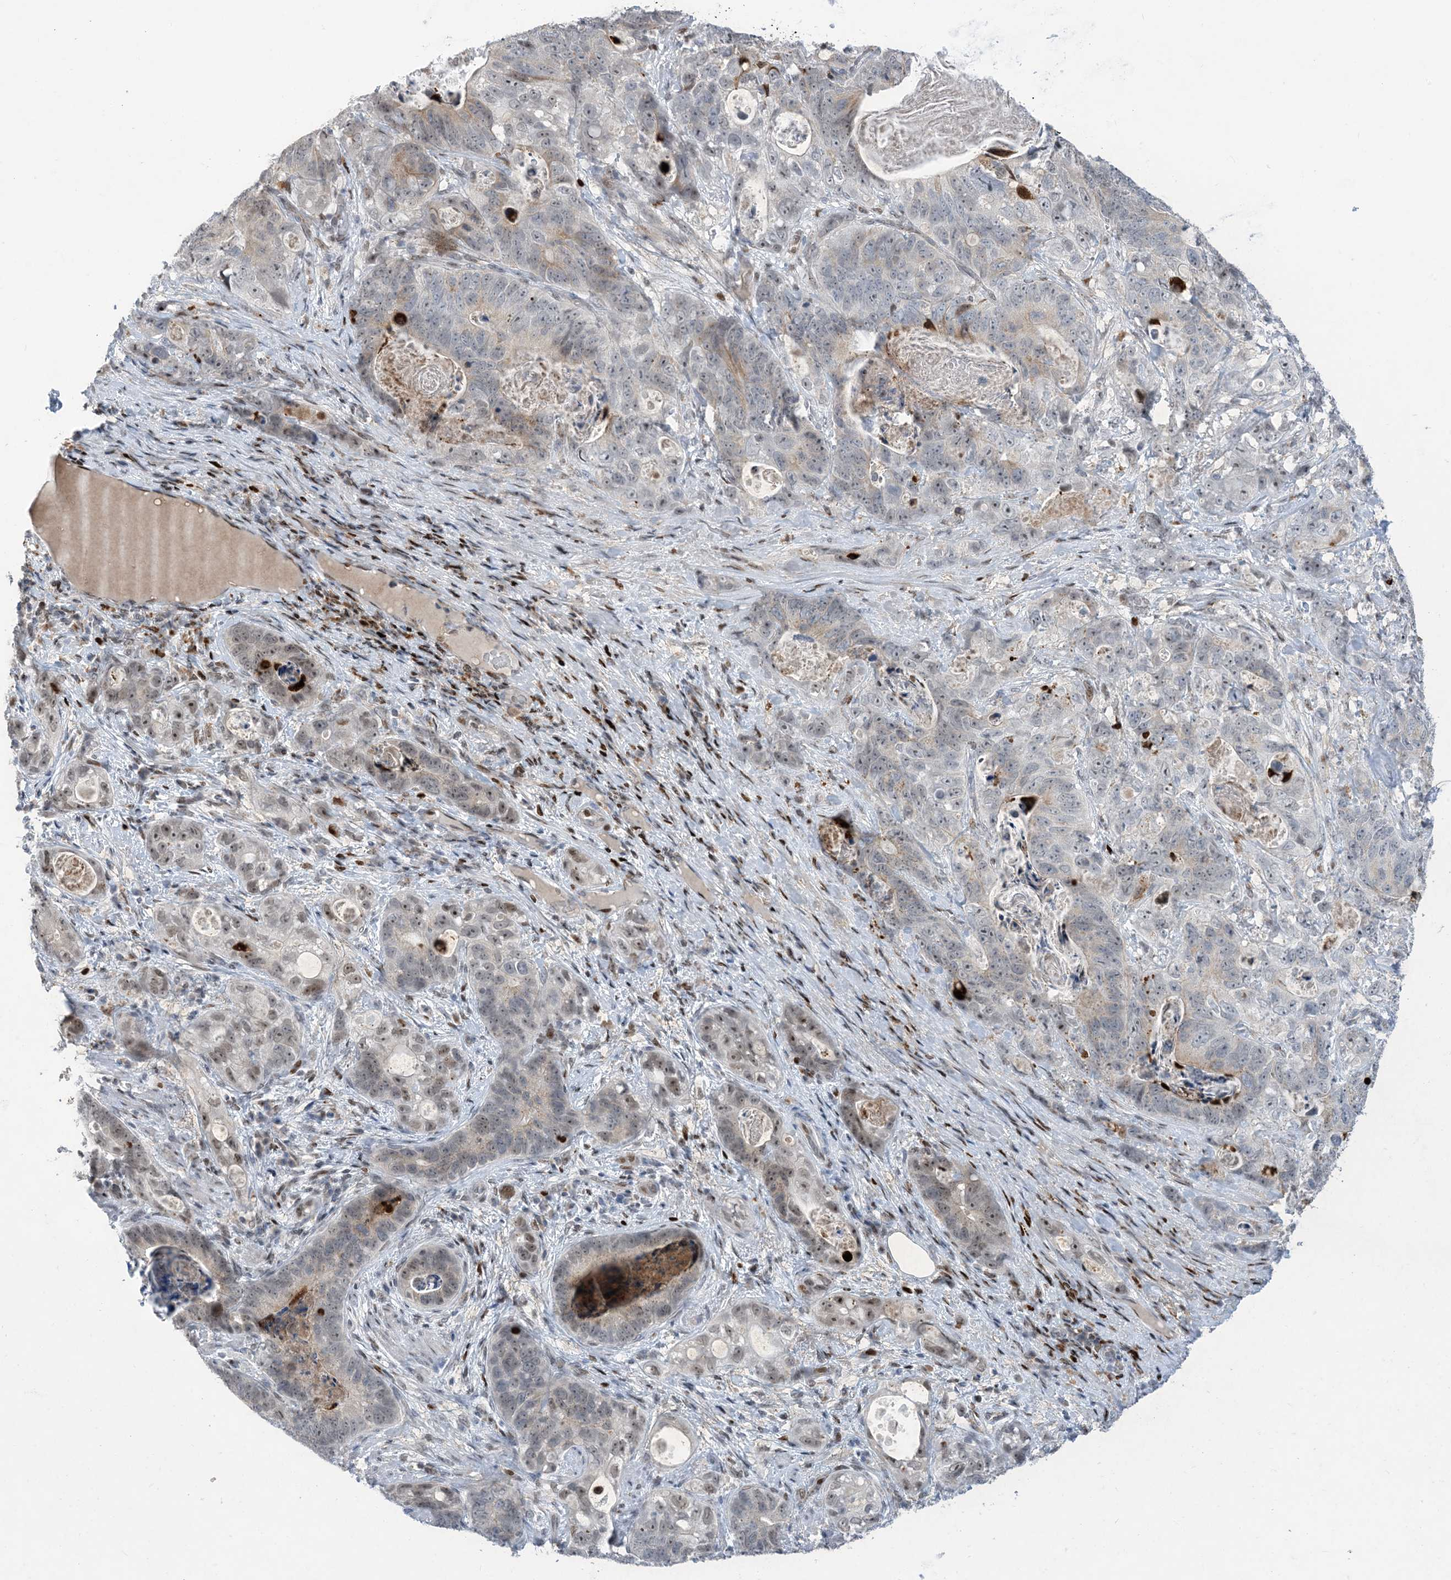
{"staining": {"intensity": "weak", "quantity": "<25%", "location": "cytoplasmic/membranous,nuclear"}, "tissue": "stomach cancer", "cell_type": "Tumor cells", "image_type": "cancer", "snomed": [{"axis": "morphology", "description": "Normal tissue, NOS"}, {"axis": "morphology", "description": "Adenocarcinoma, NOS"}, {"axis": "topography", "description": "Stomach"}], "caption": "This is an IHC micrograph of stomach cancer. There is no staining in tumor cells.", "gene": "SLC25A53", "patient": {"sex": "female", "age": 89}}